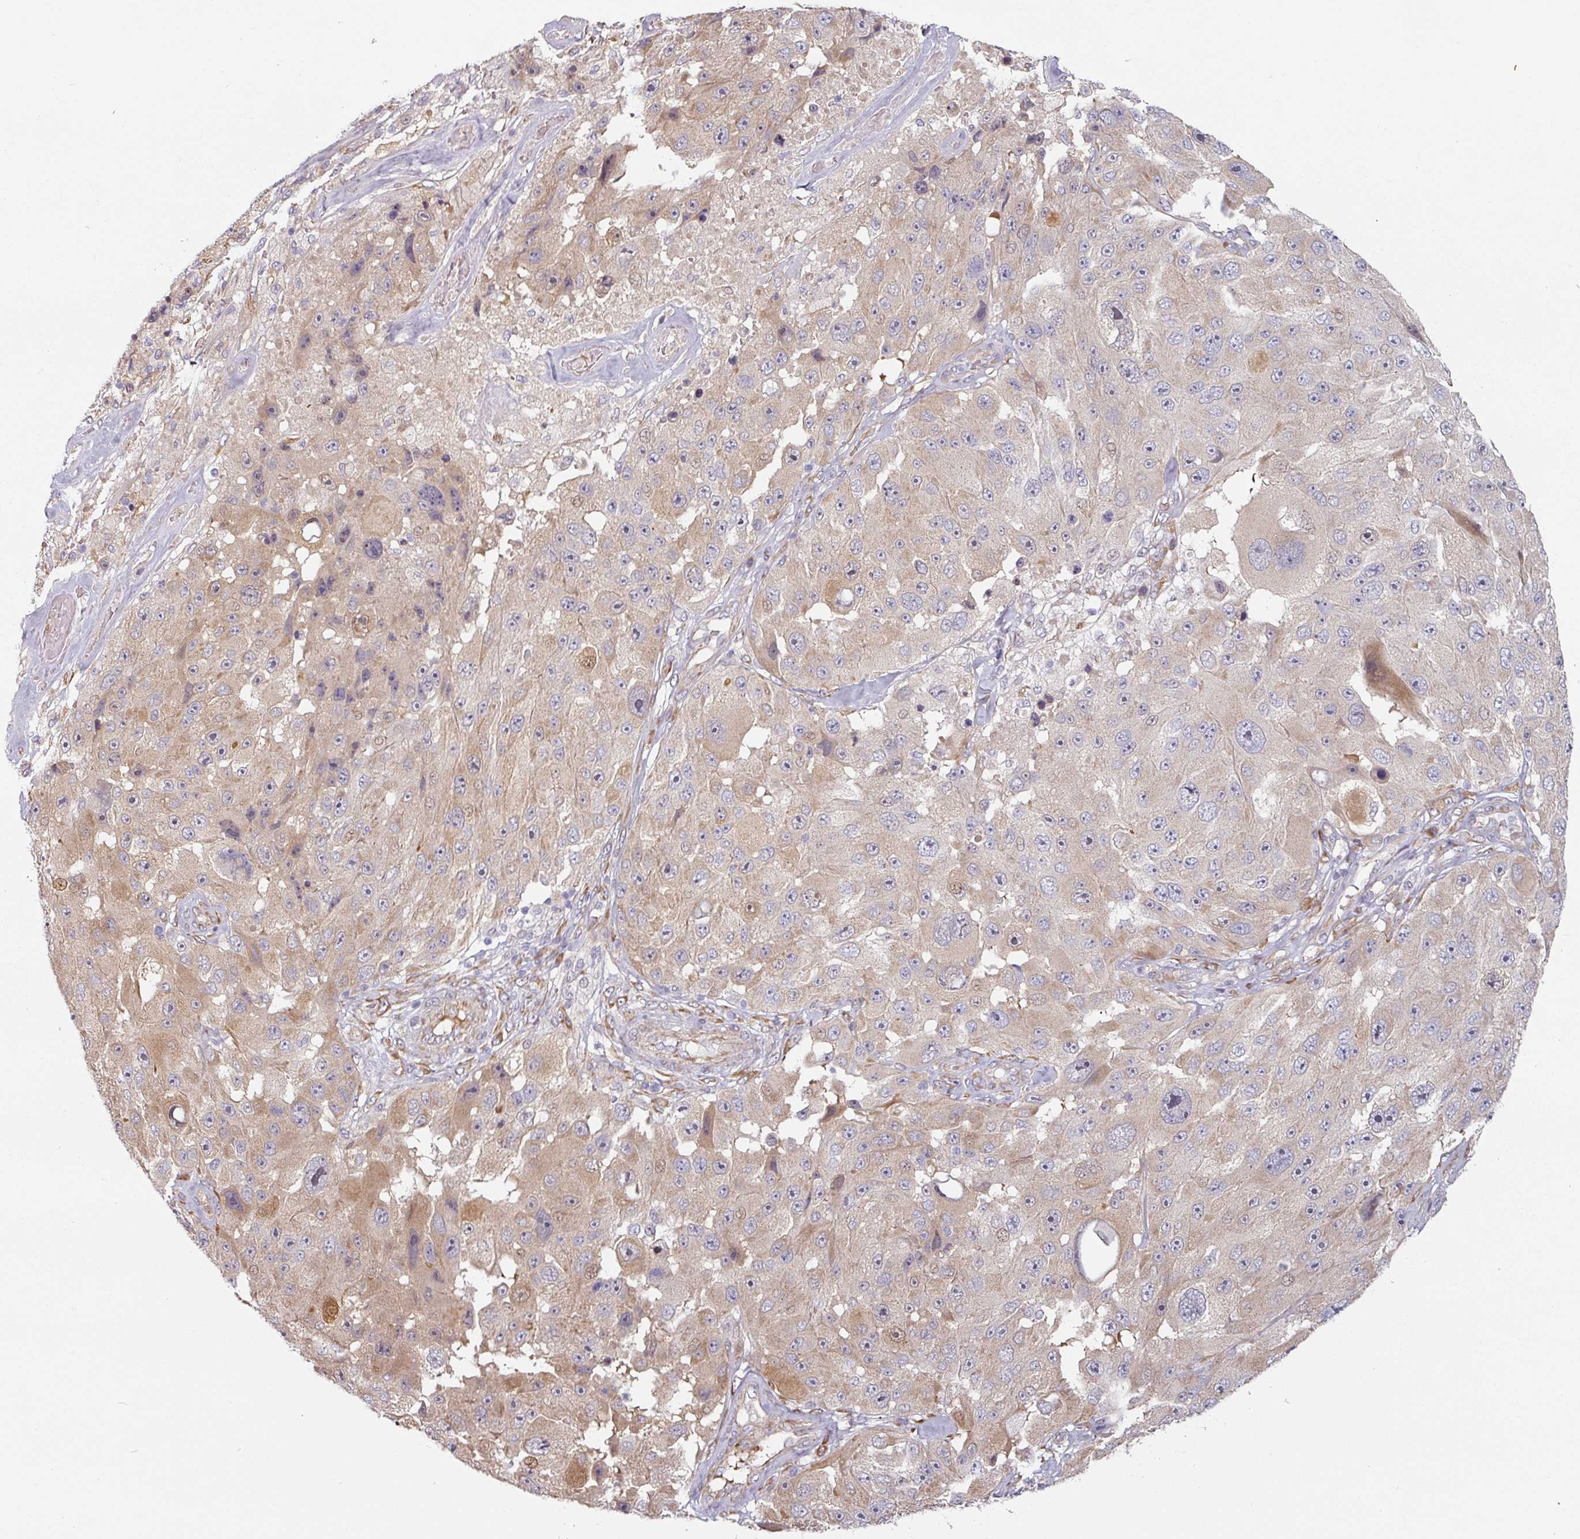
{"staining": {"intensity": "weak", "quantity": "25%-75%", "location": "cytoplasmic/membranous"}, "tissue": "melanoma", "cell_type": "Tumor cells", "image_type": "cancer", "snomed": [{"axis": "morphology", "description": "Malignant melanoma, Metastatic site"}, {"axis": "topography", "description": "Lymph node"}], "caption": "Protein staining exhibits weak cytoplasmic/membranous staining in about 25%-75% of tumor cells in malignant melanoma (metastatic site). The protein is shown in brown color, while the nuclei are stained blue.", "gene": "CEP78", "patient": {"sex": "male", "age": 62}}